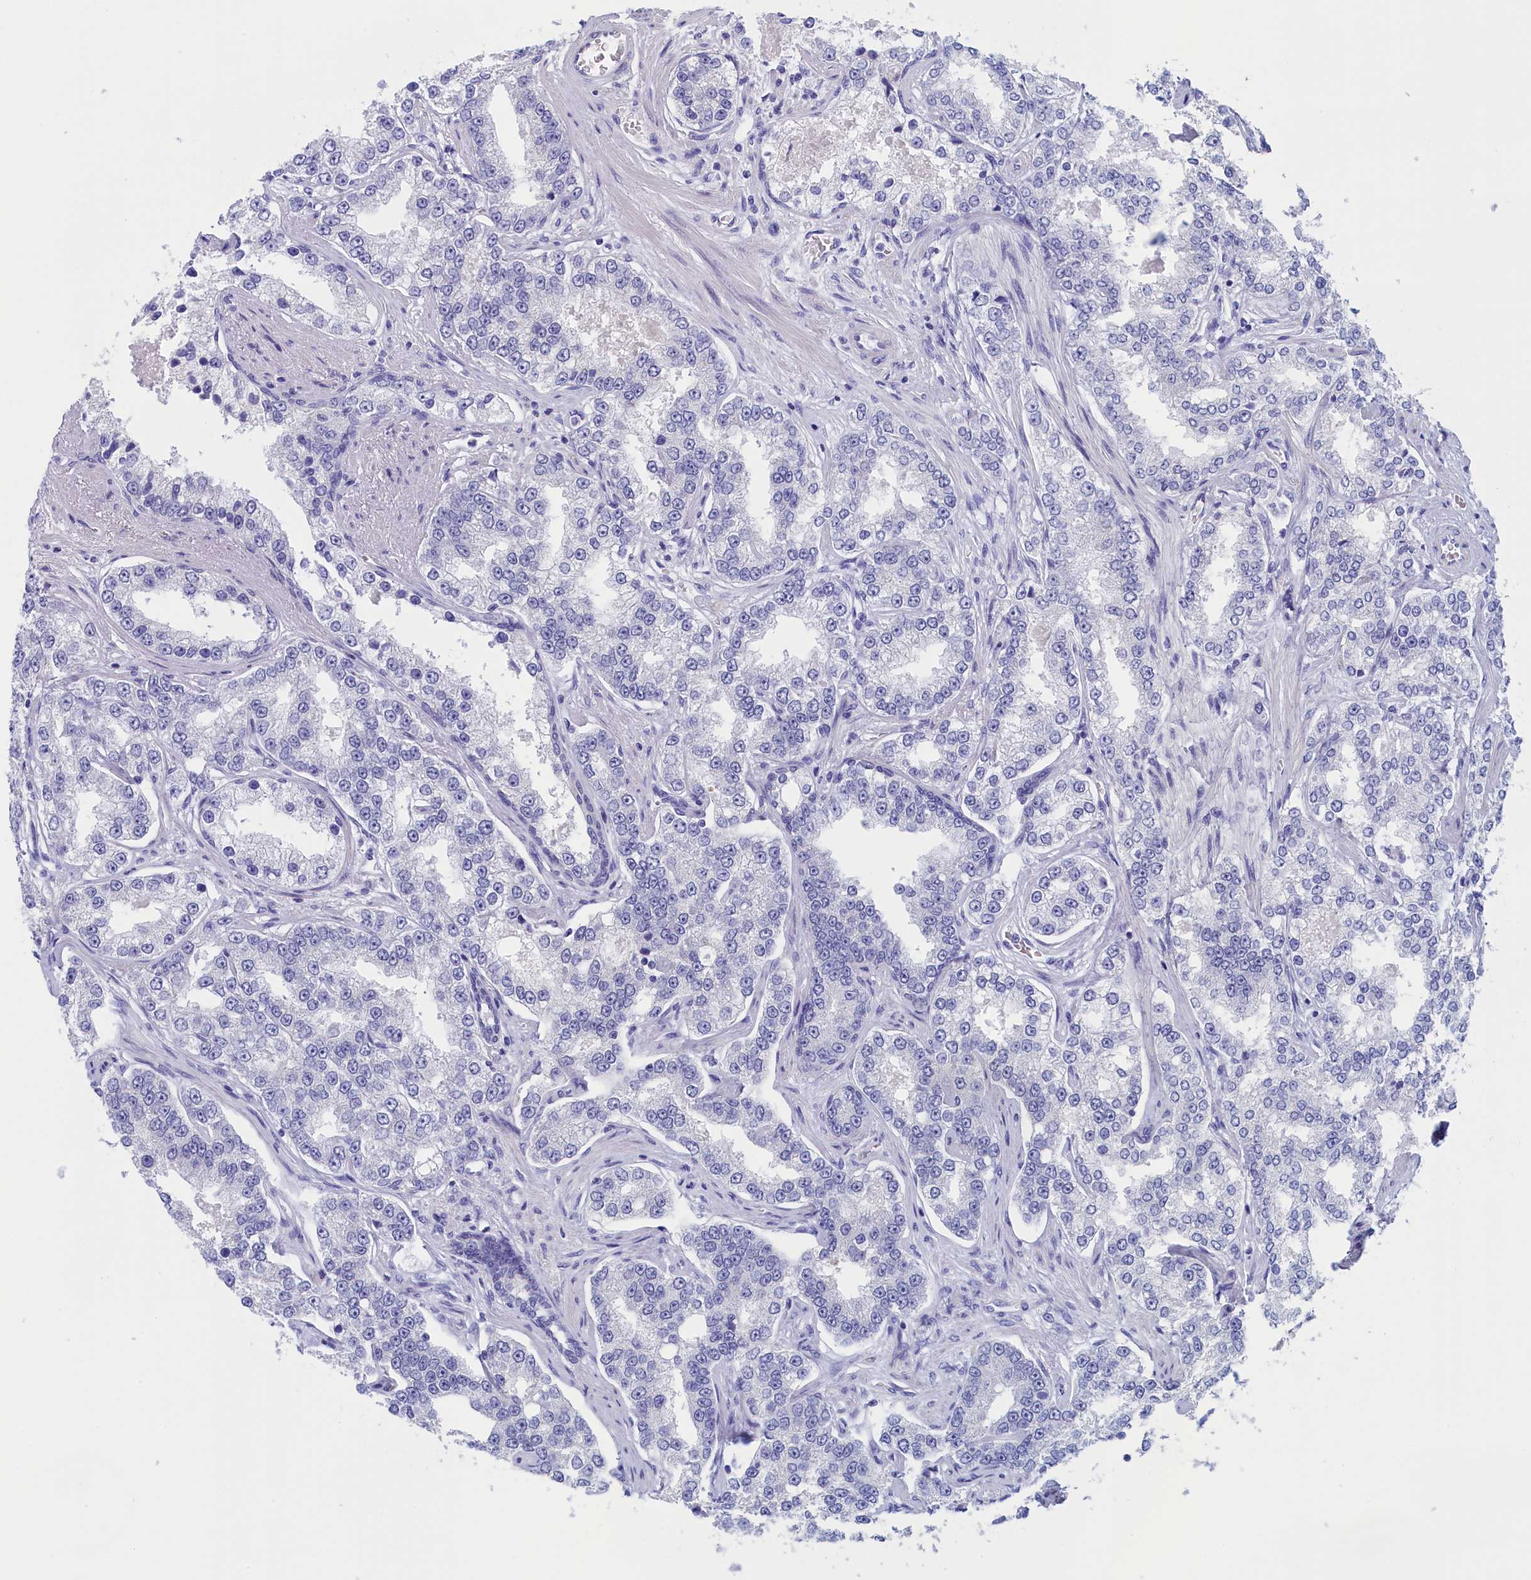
{"staining": {"intensity": "negative", "quantity": "none", "location": "none"}, "tissue": "prostate cancer", "cell_type": "Tumor cells", "image_type": "cancer", "snomed": [{"axis": "morphology", "description": "Normal tissue, NOS"}, {"axis": "morphology", "description": "Adenocarcinoma, High grade"}, {"axis": "topography", "description": "Prostate"}], "caption": "Immunohistochemistry photomicrograph of prostate cancer stained for a protein (brown), which exhibits no expression in tumor cells.", "gene": "ANKRD2", "patient": {"sex": "male", "age": 83}}